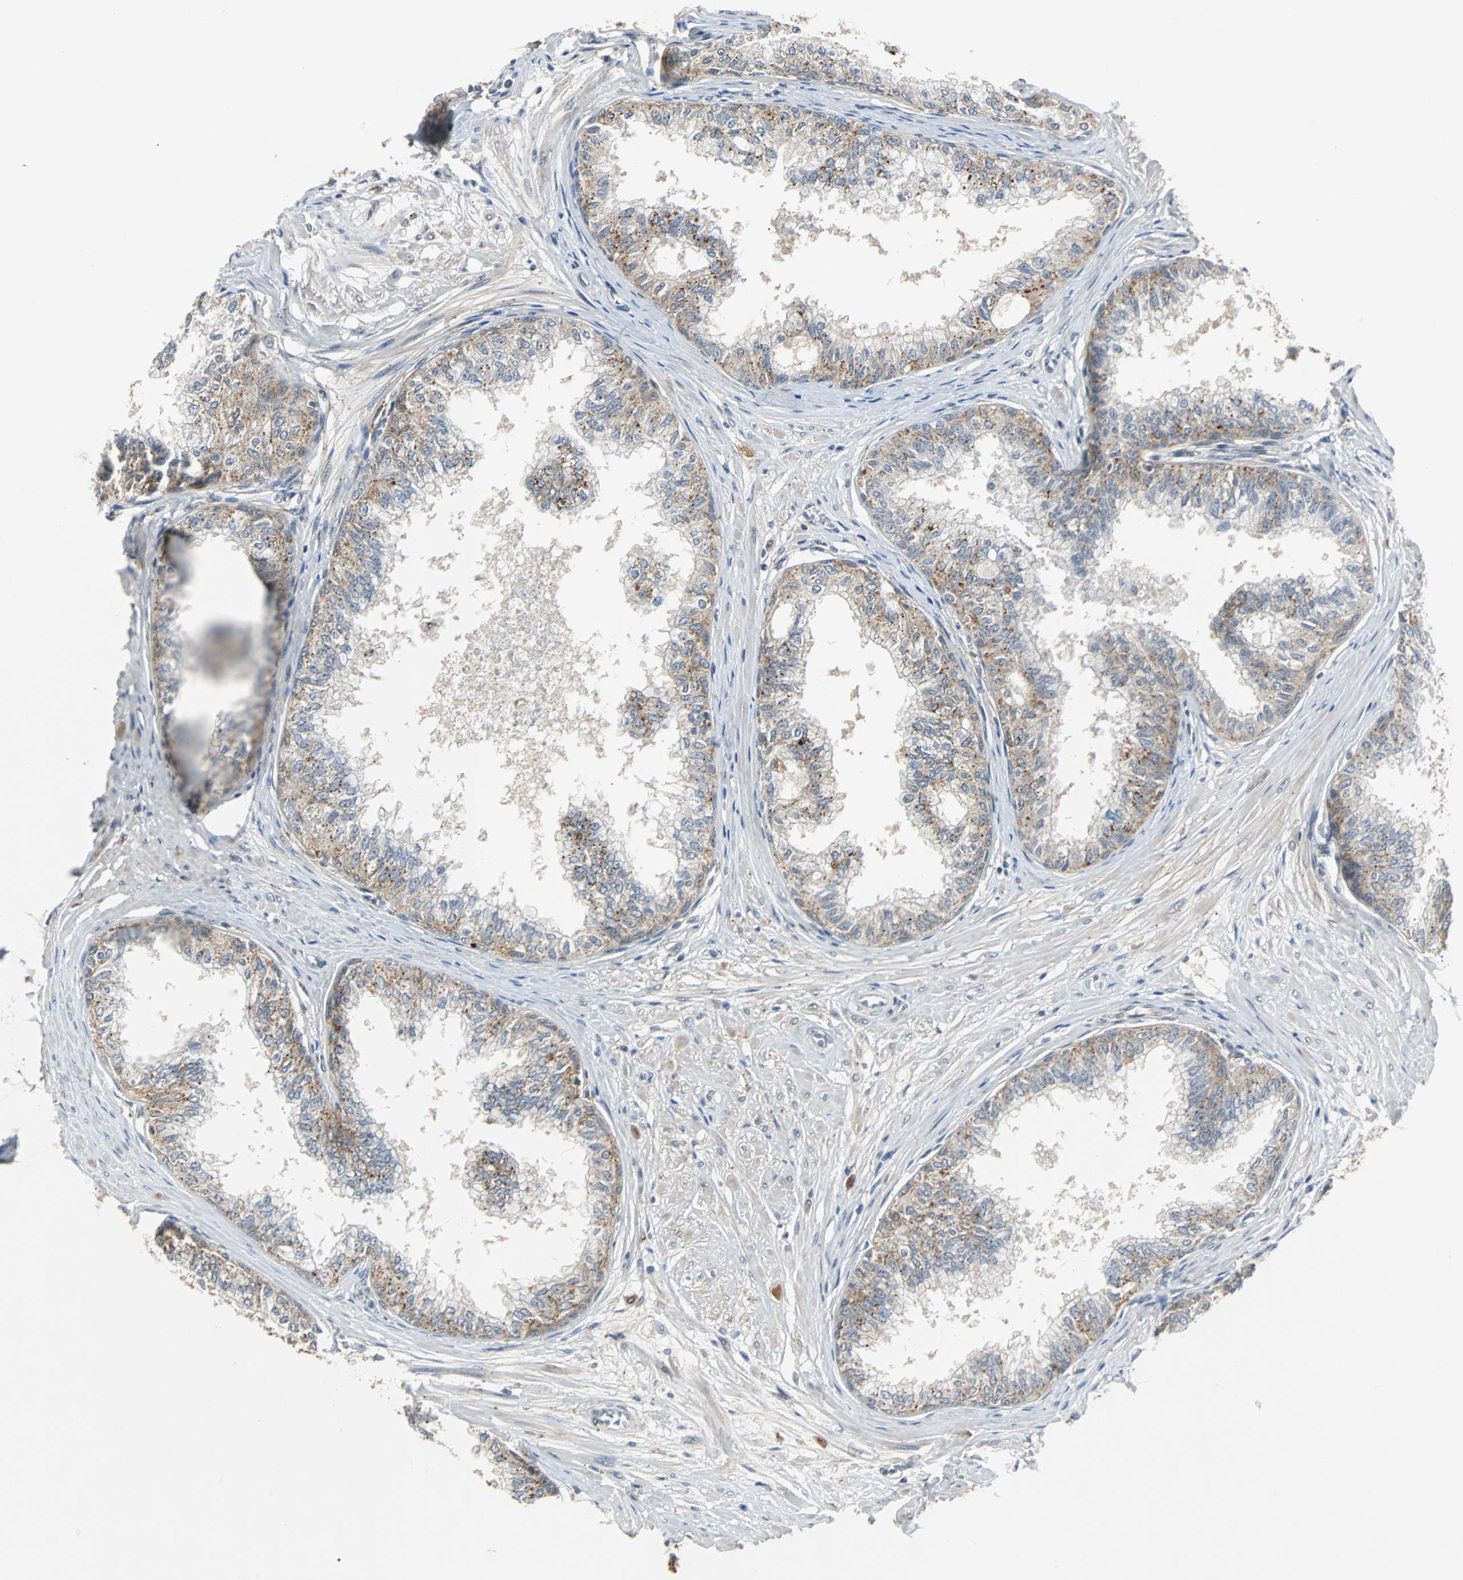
{"staining": {"intensity": "strong", "quantity": "25%-75%", "location": "cytoplasmic/membranous"}, "tissue": "prostate", "cell_type": "Glandular cells", "image_type": "normal", "snomed": [{"axis": "morphology", "description": "Normal tissue, NOS"}, {"axis": "topography", "description": "Prostate"}, {"axis": "topography", "description": "Seminal veicle"}], "caption": "A histopathology image of prostate stained for a protein demonstrates strong cytoplasmic/membranous brown staining in glandular cells. (DAB IHC with brightfield microscopy, high magnification).", "gene": "HLX", "patient": {"sex": "male", "age": 60}}